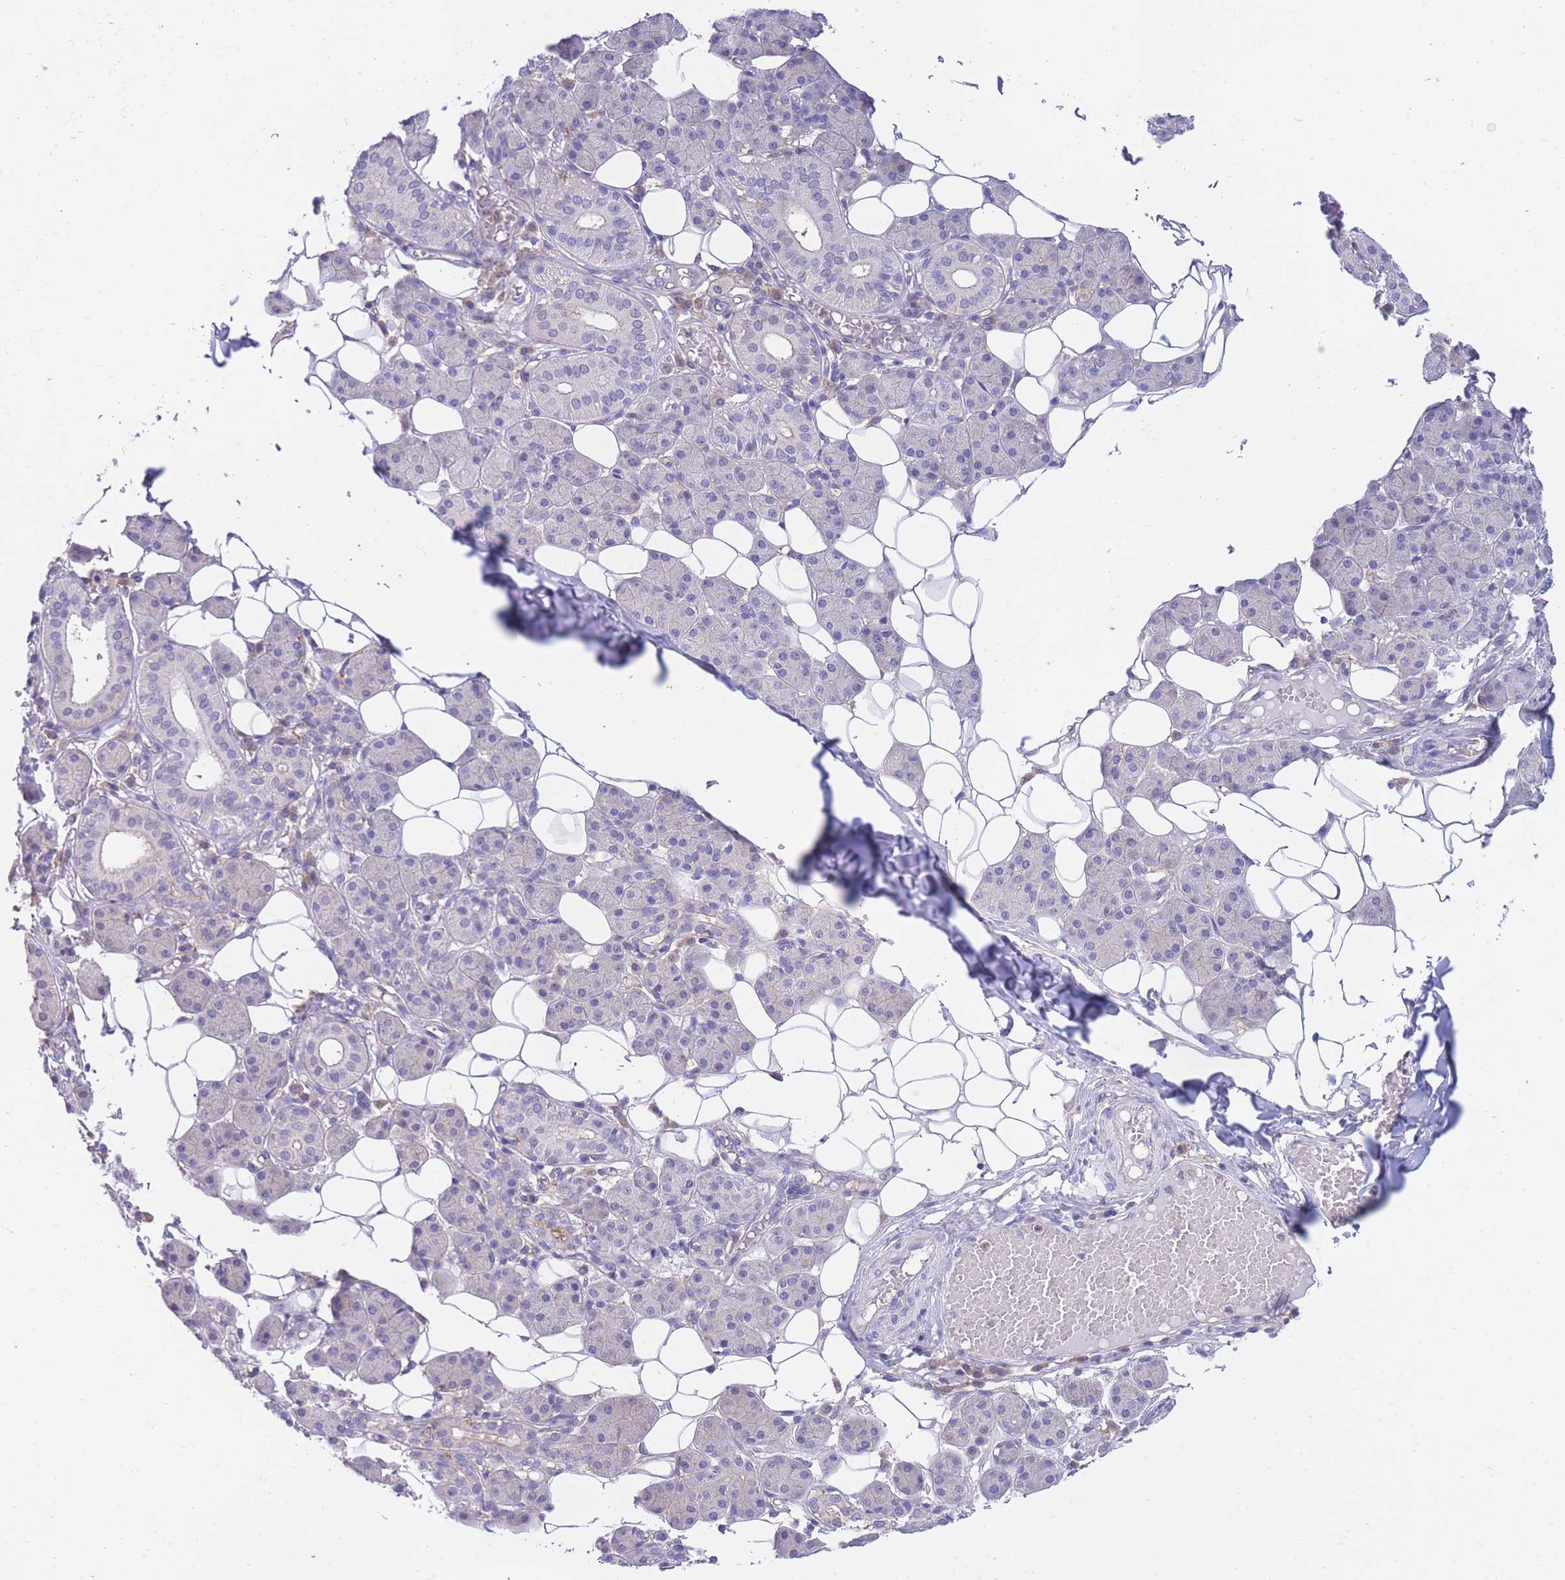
{"staining": {"intensity": "moderate", "quantity": "<25%", "location": "cytoplasmic/membranous,nuclear"}, "tissue": "salivary gland", "cell_type": "Glandular cells", "image_type": "normal", "snomed": [{"axis": "morphology", "description": "Normal tissue, NOS"}, {"axis": "topography", "description": "Salivary gland"}], "caption": "The immunohistochemical stain shows moderate cytoplasmic/membranous,nuclear staining in glandular cells of normal salivary gland.", "gene": "NAMPT", "patient": {"sex": "female", "age": 33}}